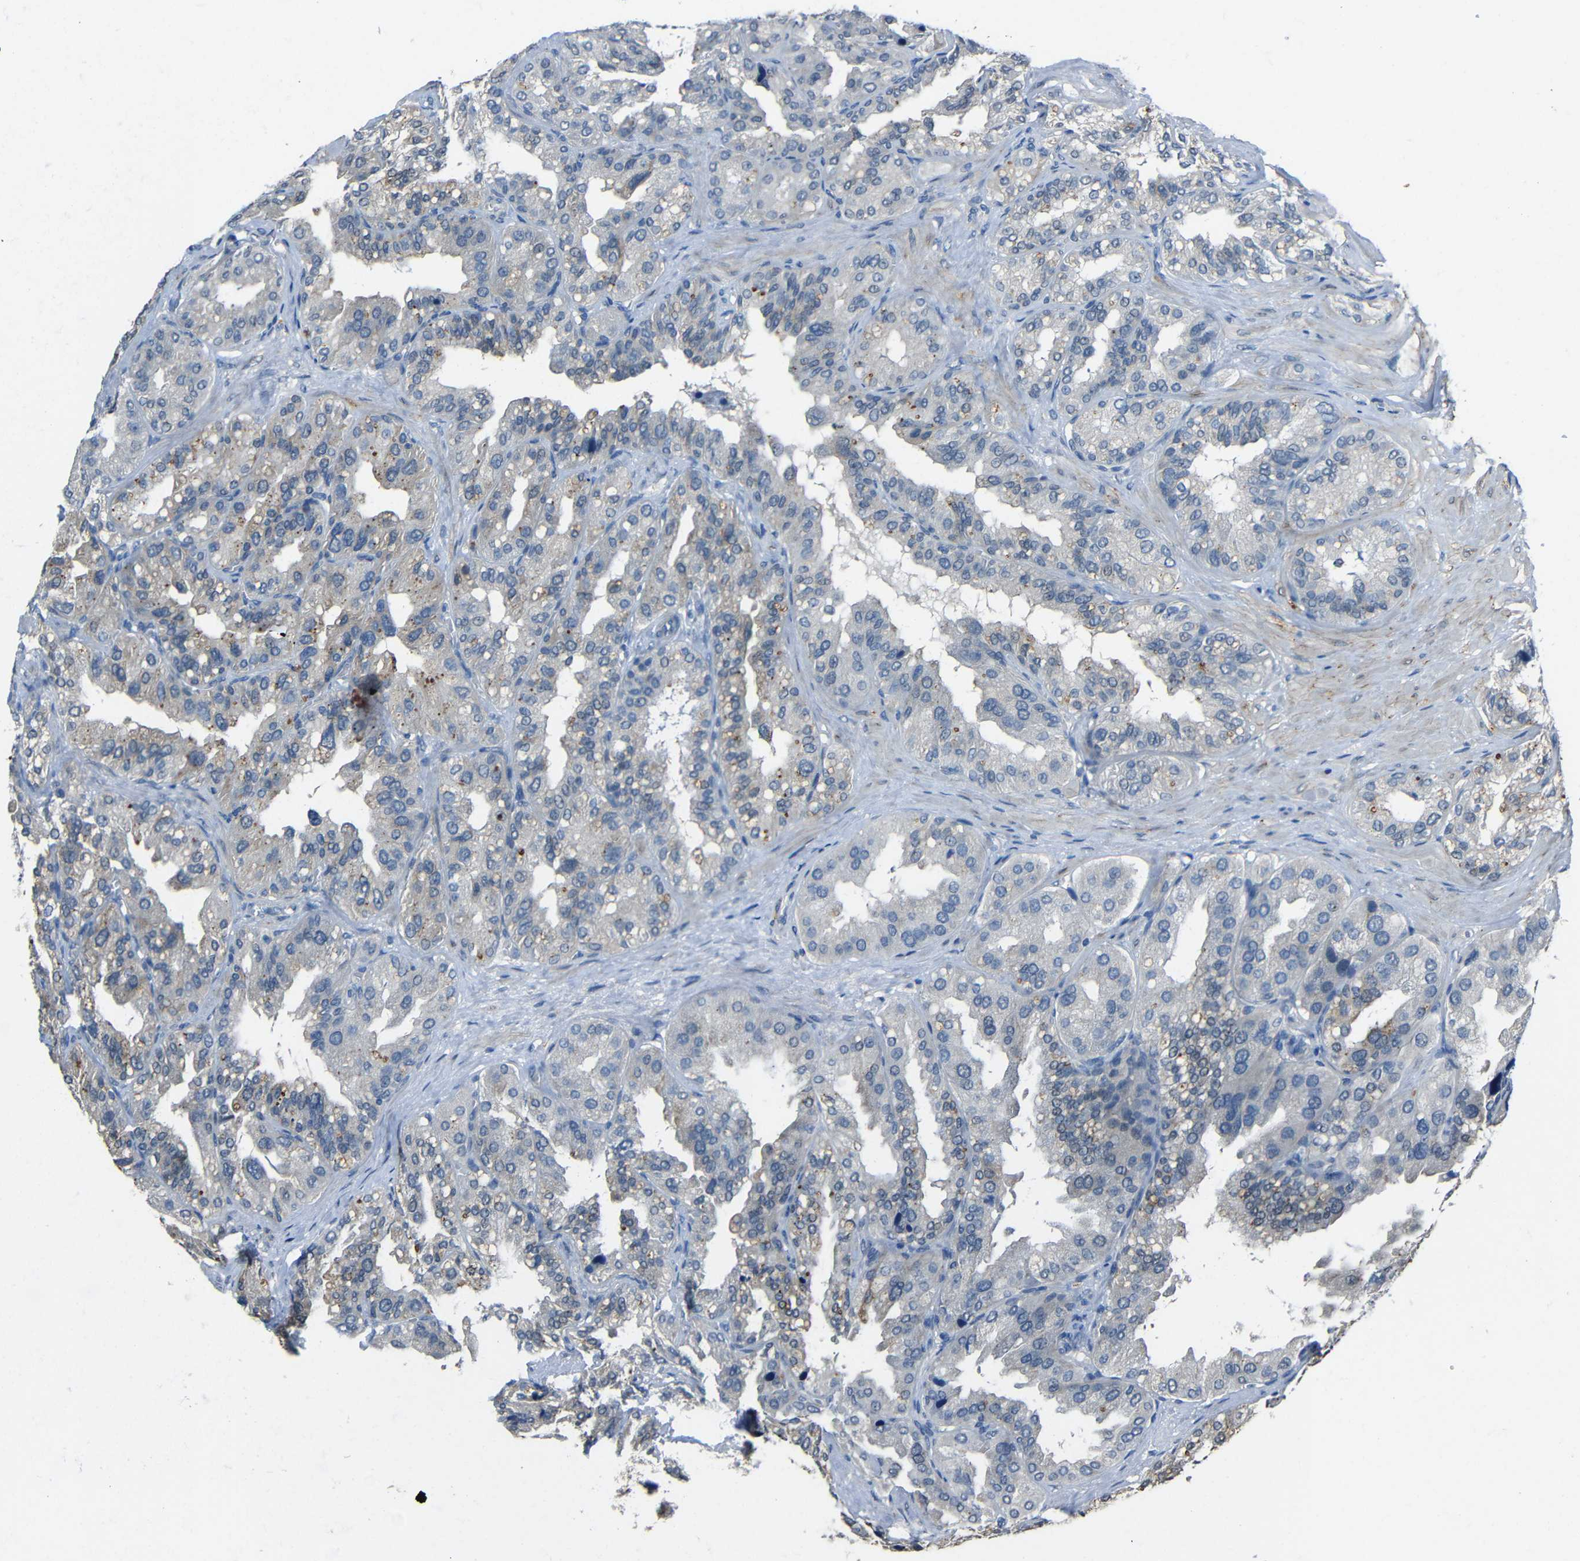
{"staining": {"intensity": "moderate", "quantity": "<25%", "location": "cytoplasmic/membranous"}, "tissue": "seminal vesicle", "cell_type": "Glandular cells", "image_type": "normal", "snomed": [{"axis": "morphology", "description": "Normal tissue, NOS"}, {"axis": "topography", "description": "Seminal veicle"}], "caption": "Immunohistochemical staining of normal human seminal vesicle displays moderate cytoplasmic/membranous protein positivity in approximately <25% of glandular cells. Using DAB (brown) and hematoxylin (blue) stains, captured at high magnification using brightfield microscopy.", "gene": "STBD1", "patient": {"sex": "male", "age": 63}}